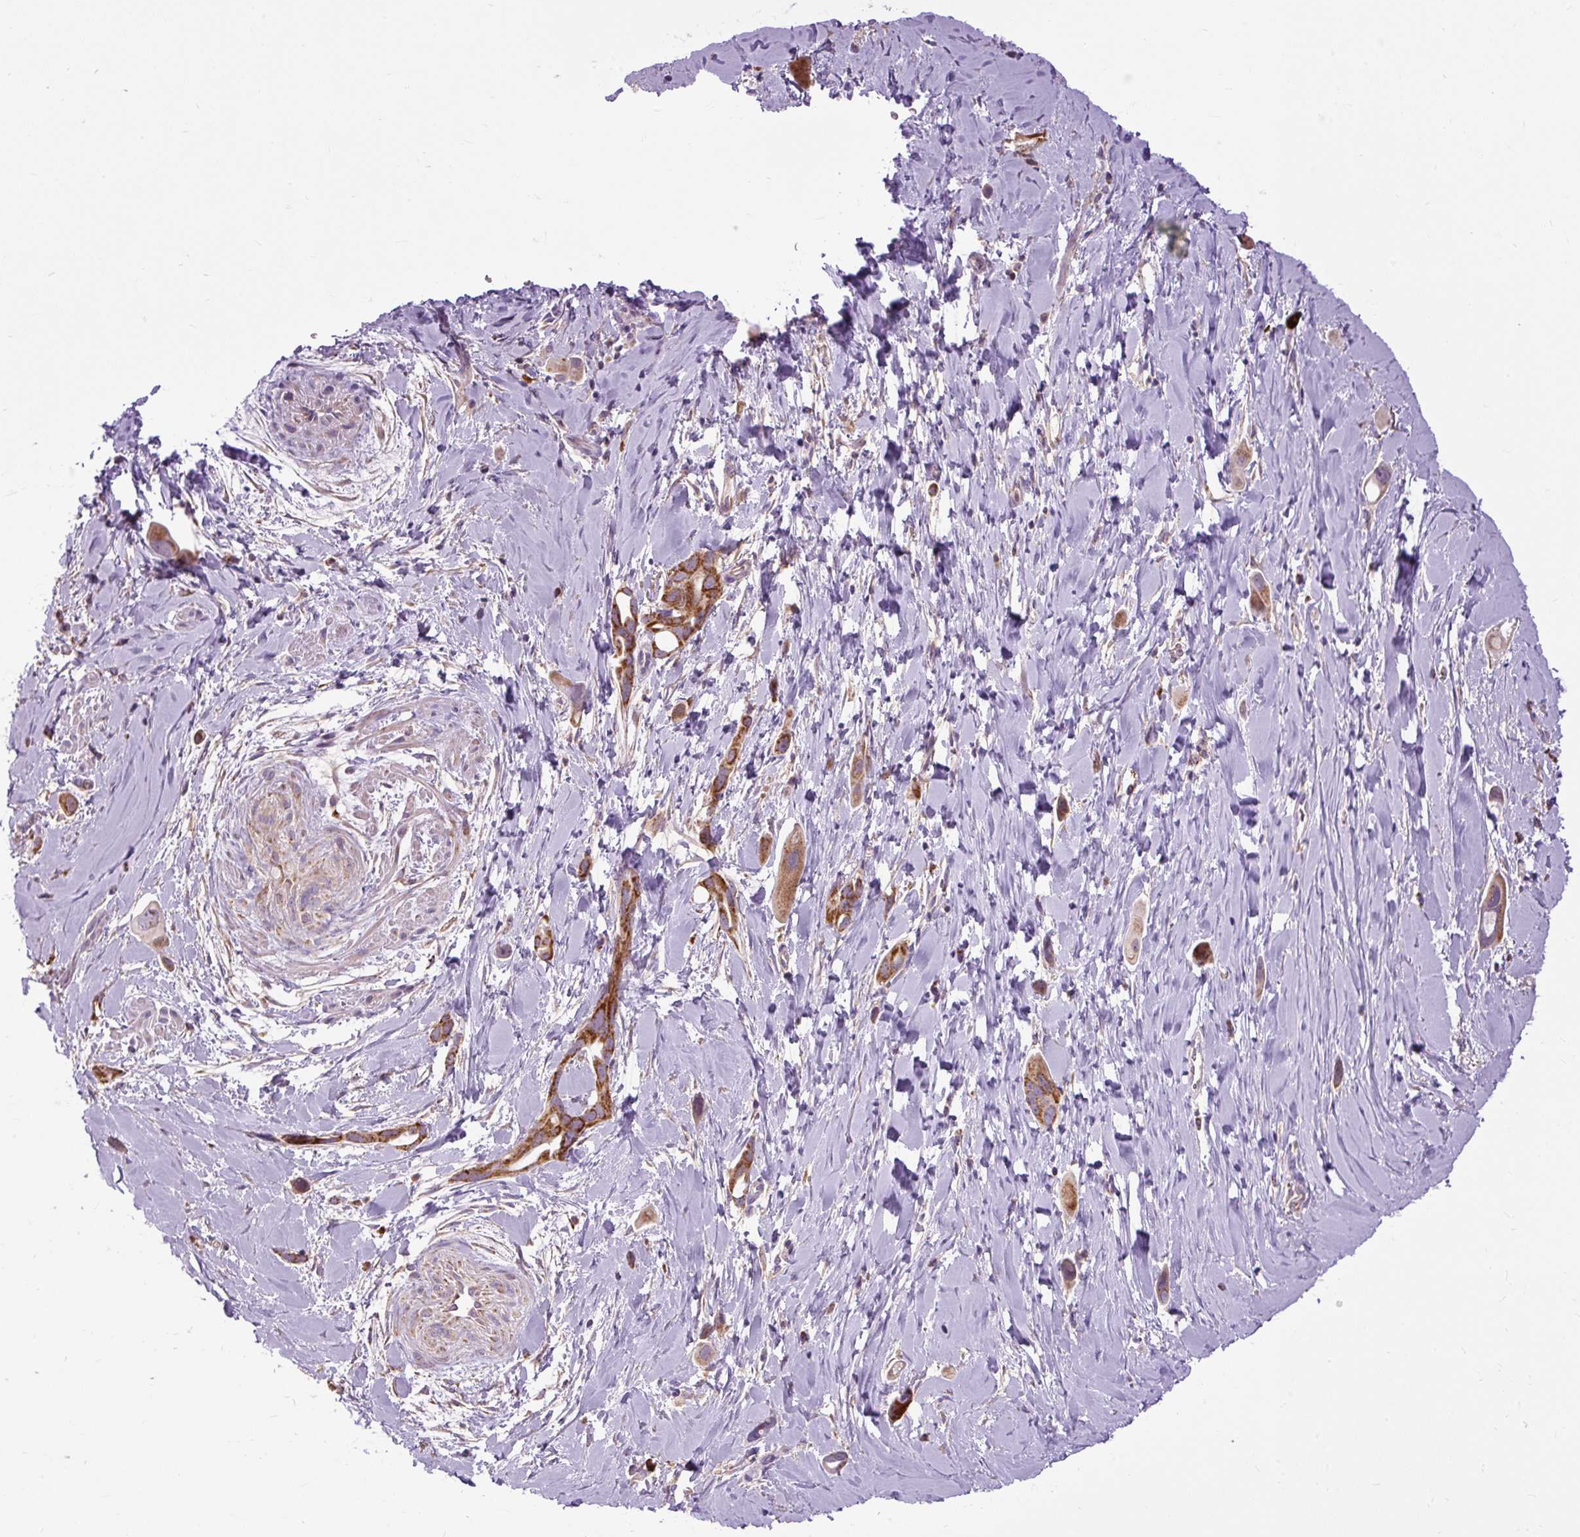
{"staining": {"intensity": "strong", "quantity": ">75%", "location": "cytoplasmic/membranous"}, "tissue": "lung cancer", "cell_type": "Tumor cells", "image_type": "cancer", "snomed": [{"axis": "morphology", "description": "Adenocarcinoma, NOS"}, {"axis": "topography", "description": "Lung"}], "caption": "A brown stain highlights strong cytoplasmic/membranous expression of a protein in human lung cancer tumor cells.", "gene": "TM2D3", "patient": {"sex": "male", "age": 76}}